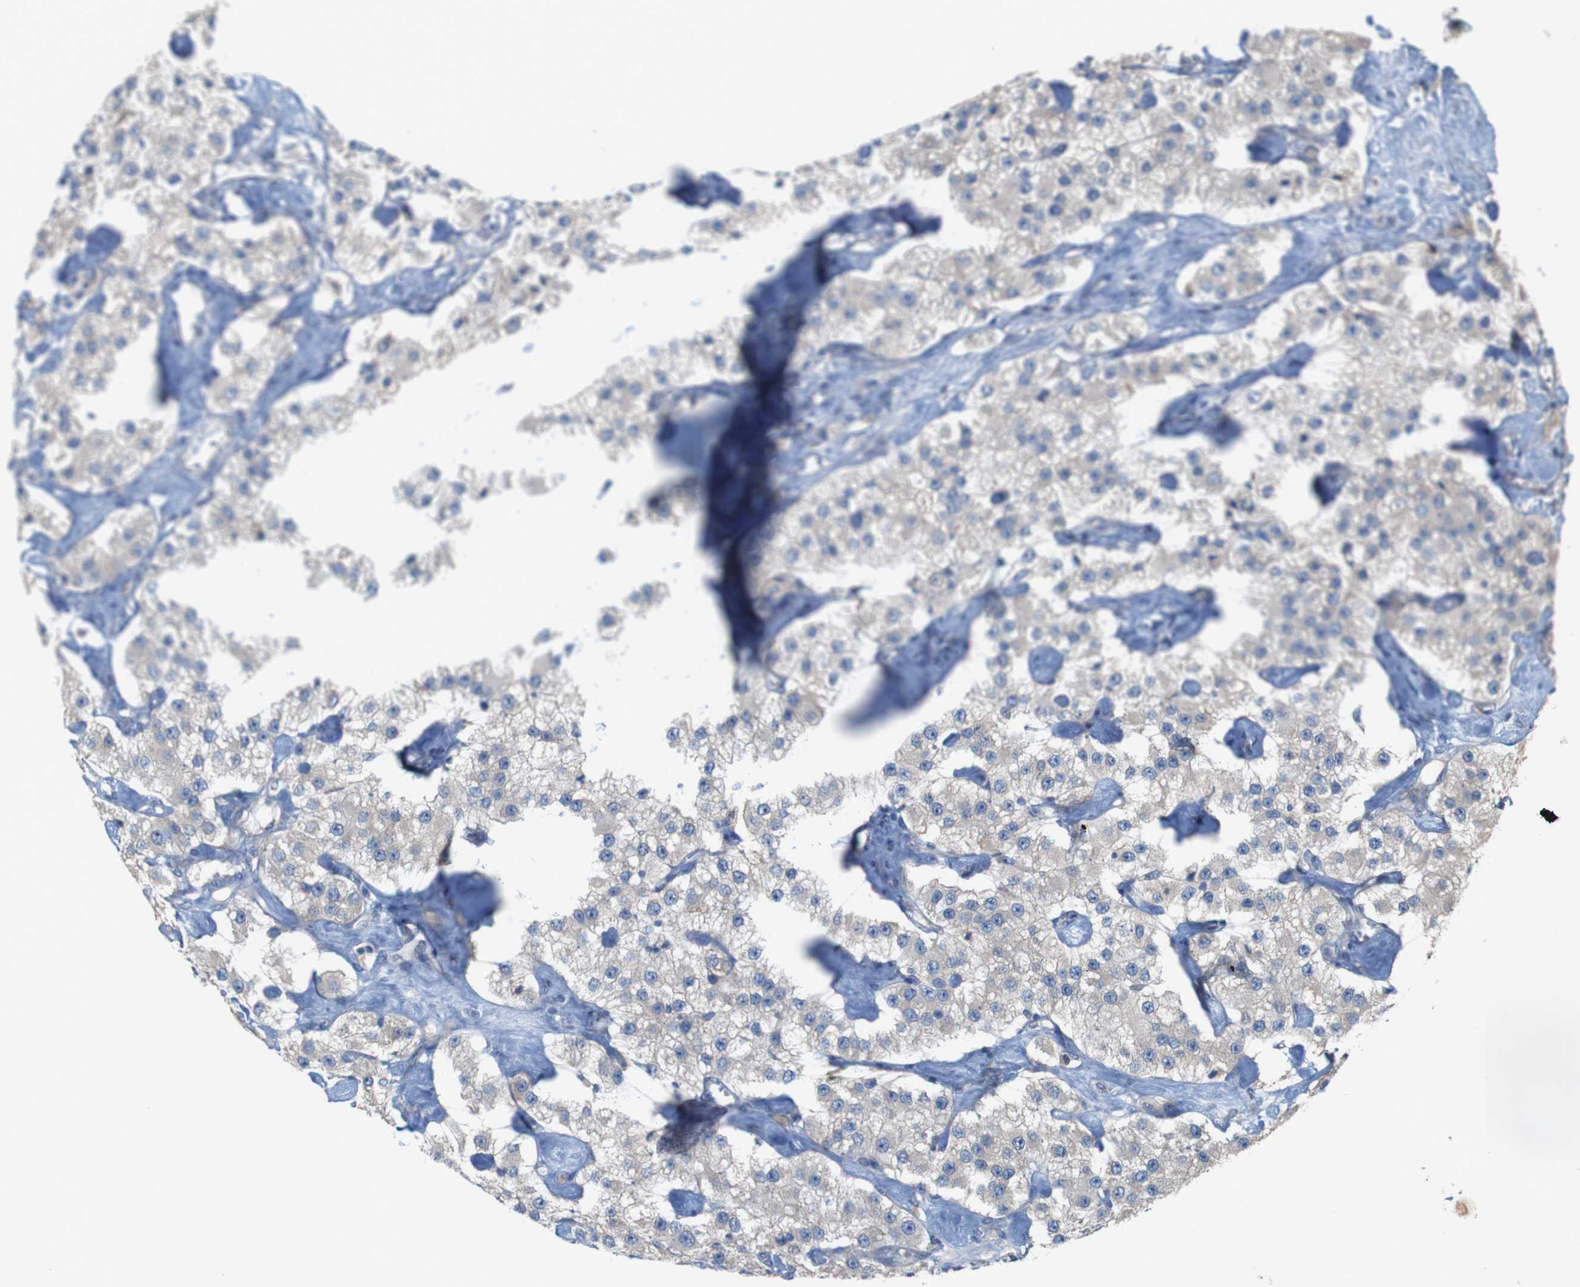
{"staining": {"intensity": "negative", "quantity": "none", "location": "none"}, "tissue": "carcinoid", "cell_type": "Tumor cells", "image_type": "cancer", "snomed": [{"axis": "morphology", "description": "Carcinoid, malignant, NOS"}, {"axis": "topography", "description": "Pancreas"}], "caption": "Immunohistochemistry (IHC) image of neoplastic tissue: human carcinoid stained with DAB shows no significant protein staining in tumor cells.", "gene": "MYEOV", "patient": {"sex": "male", "age": 41}}